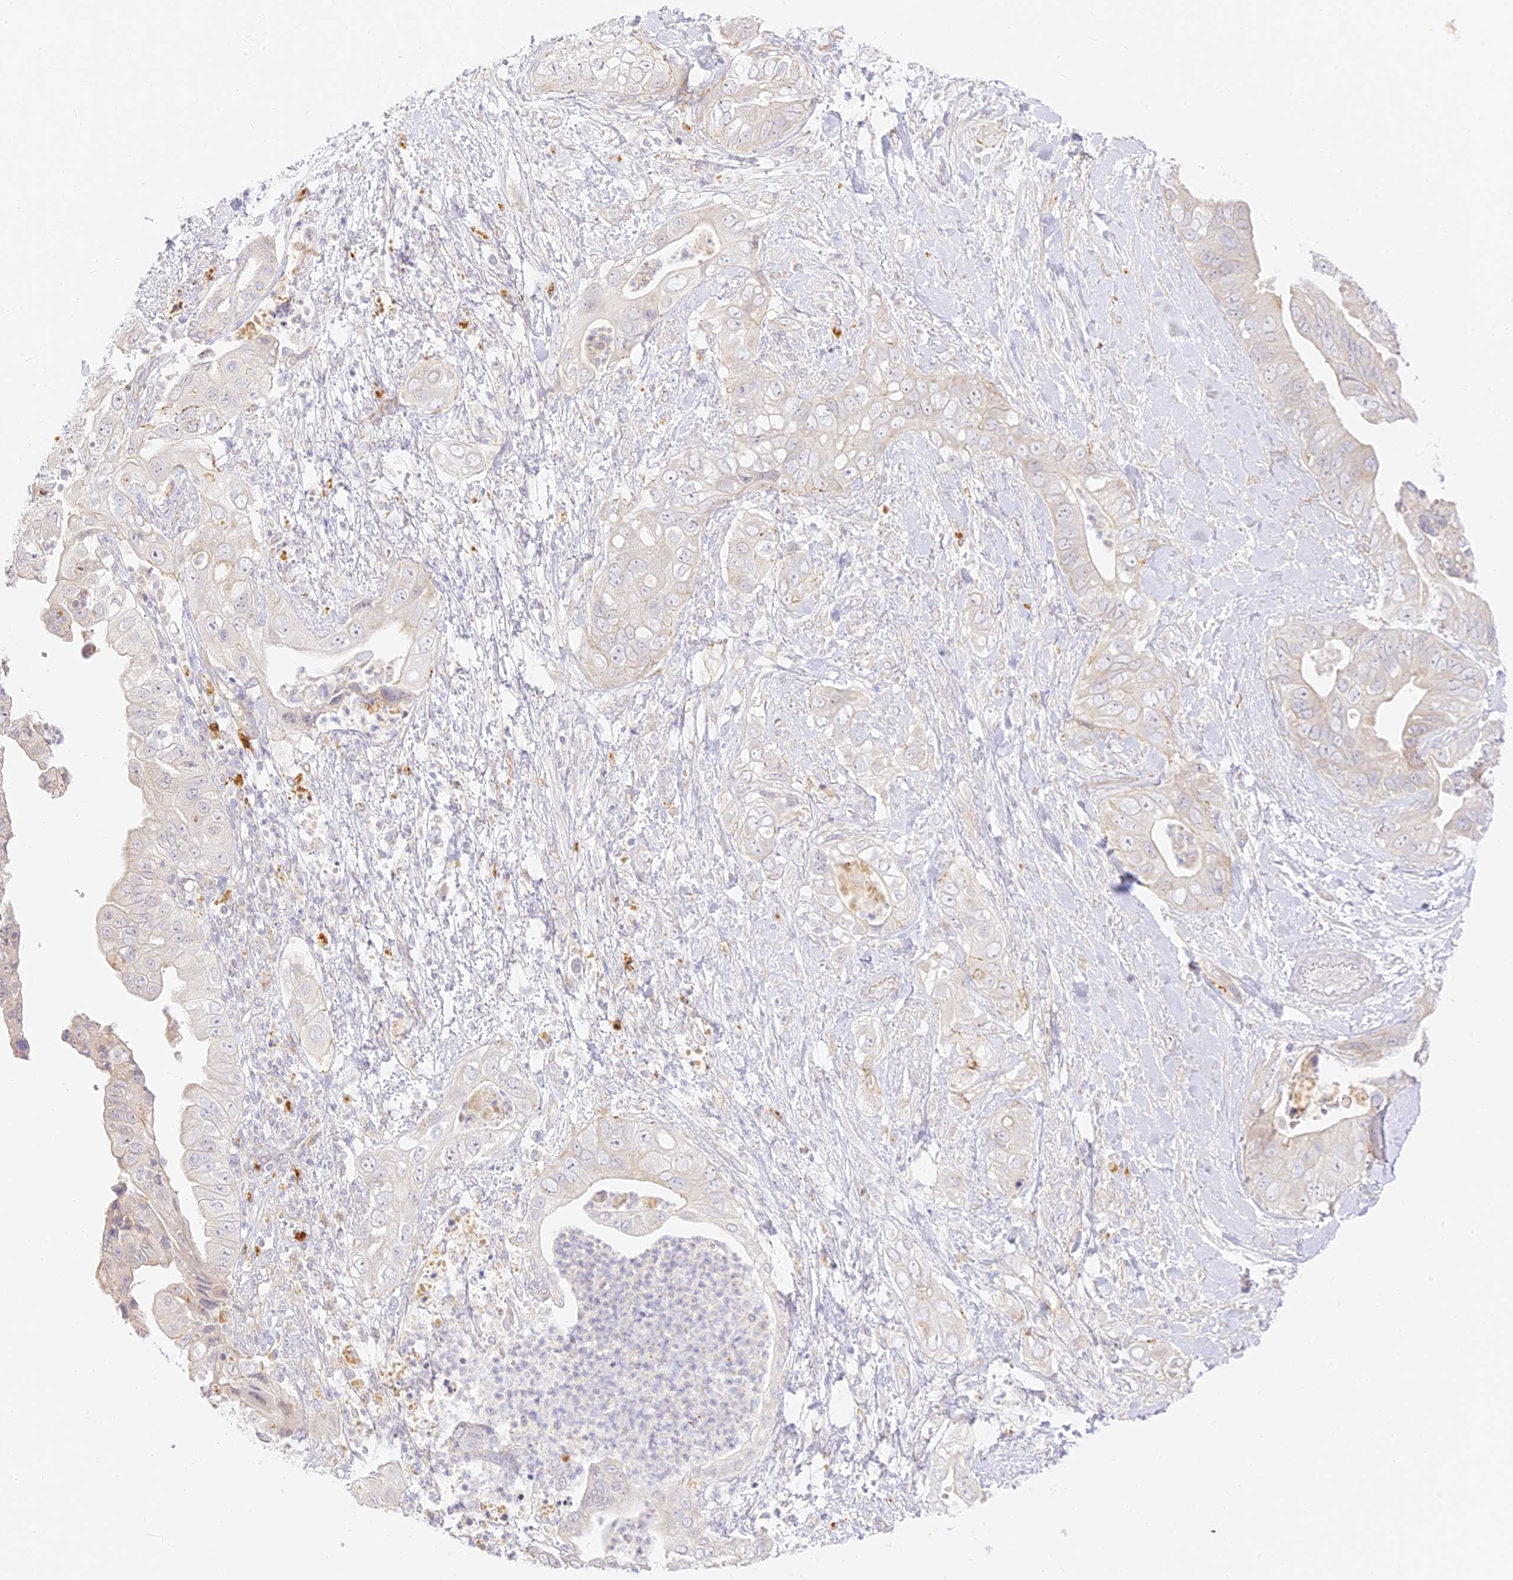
{"staining": {"intensity": "negative", "quantity": "none", "location": "none"}, "tissue": "pancreatic cancer", "cell_type": "Tumor cells", "image_type": "cancer", "snomed": [{"axis": "morphology", "description": "Adenocarcinoma, NOS"}, {"axis": "topography", "description": "Pancreas"}], "caption": "Tumor cells show no significant protein staining in adenocarcinoma (pancreatic).", "gene": "LRRC15", "patient": {"sex": "female", "age": 78}}